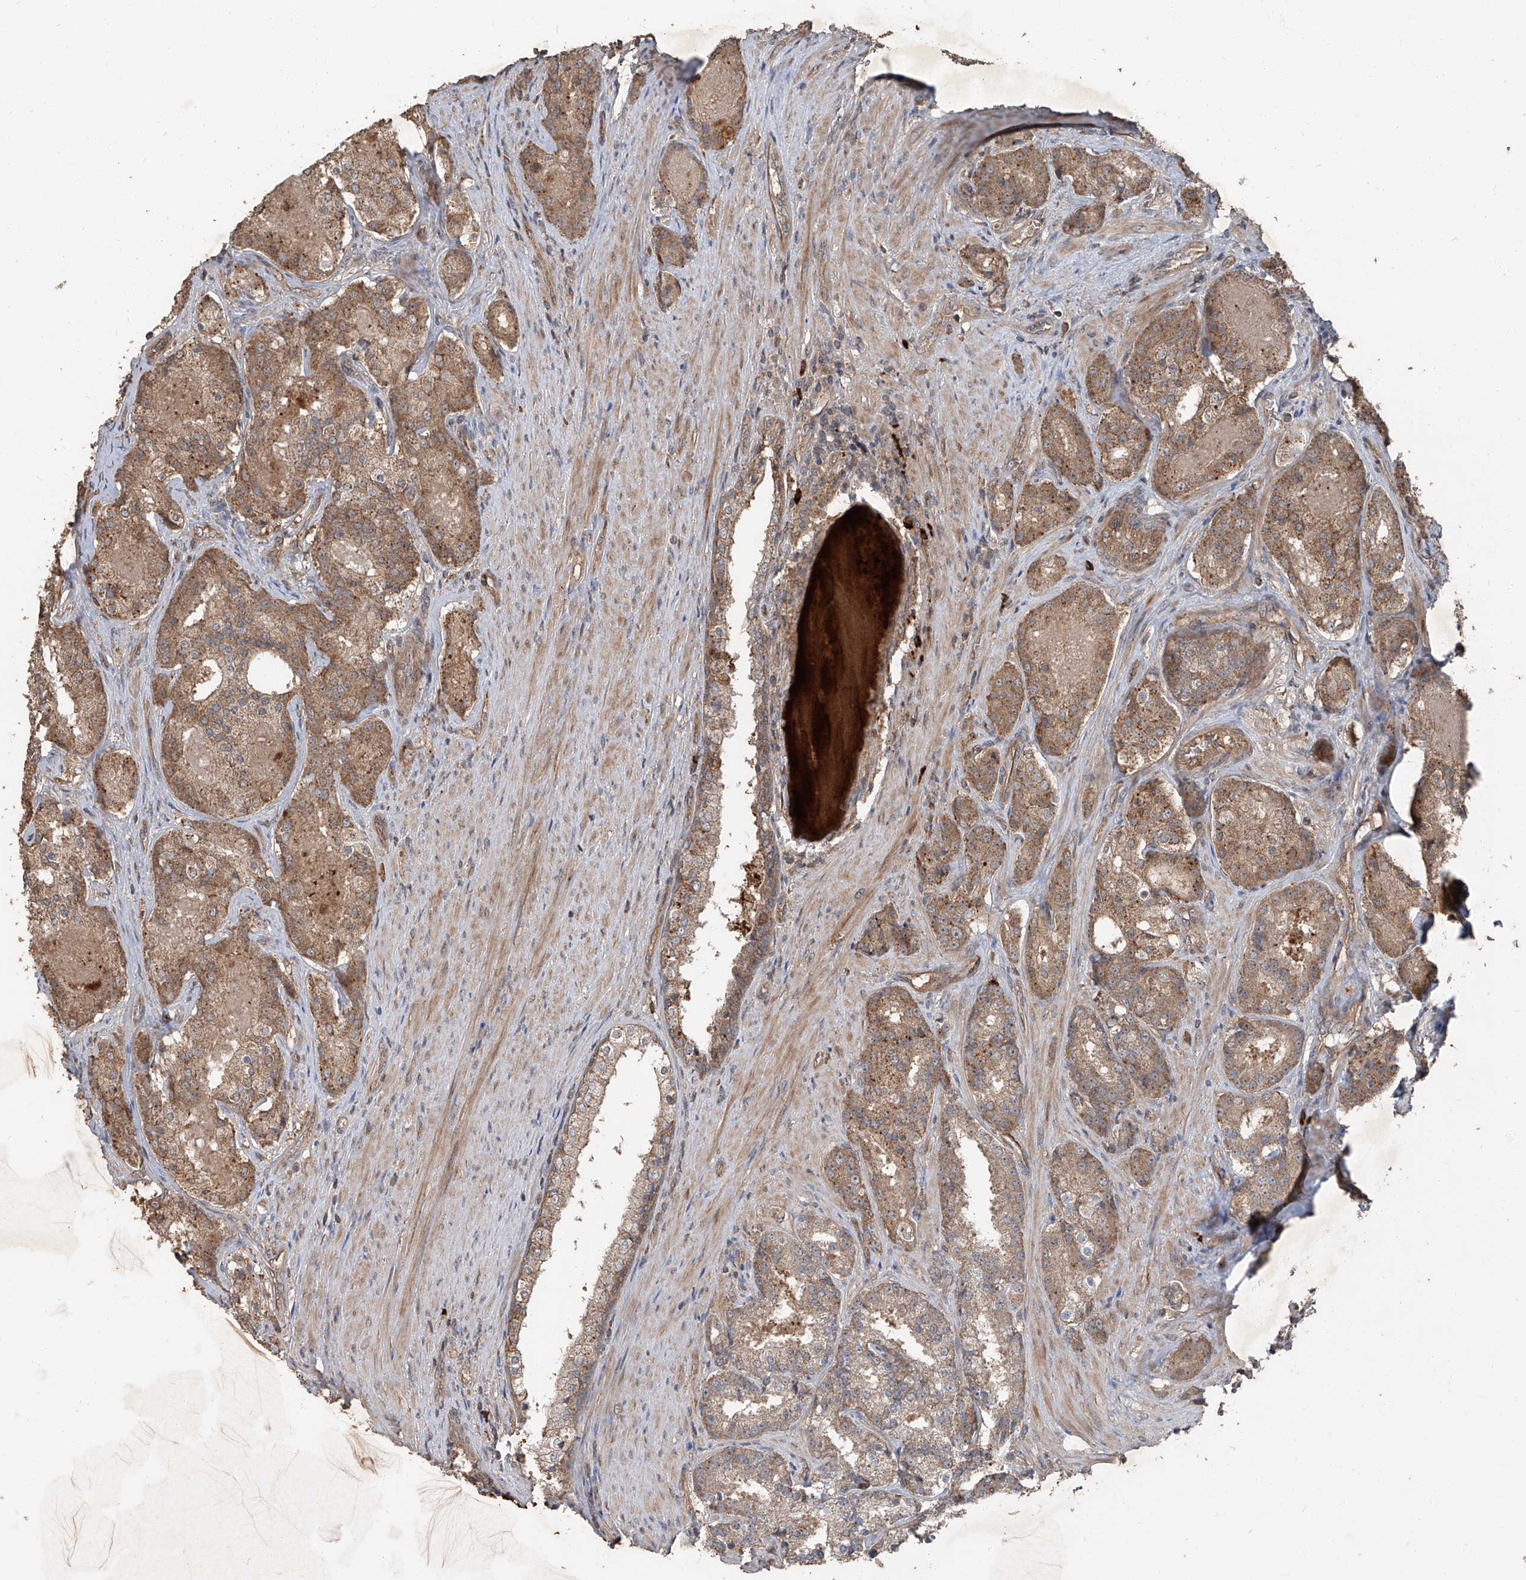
{"staining": {"intensity": "moderate", "quantity": ">75%", "location": "cytoplasmic/membranous"}, "tissue": "prostate cancer", "cell_type": "Tumor cells", "image_type": "cancer", "snomed": [{"axis": "morphology", "description": "Adenocarcinoma, High grade"}, {"axis": "topography", "description": "Prostate"}], "caption": "Moderate cytoplasmic/membranous protein positivity is present in about >75% of tumor cells in adenocarcinoma (high-grade) (prostate). (IHC, brightfield microscopy, high magnification).", "gene": "CCN1", "patient": {"sex": "male", "age": 60}}